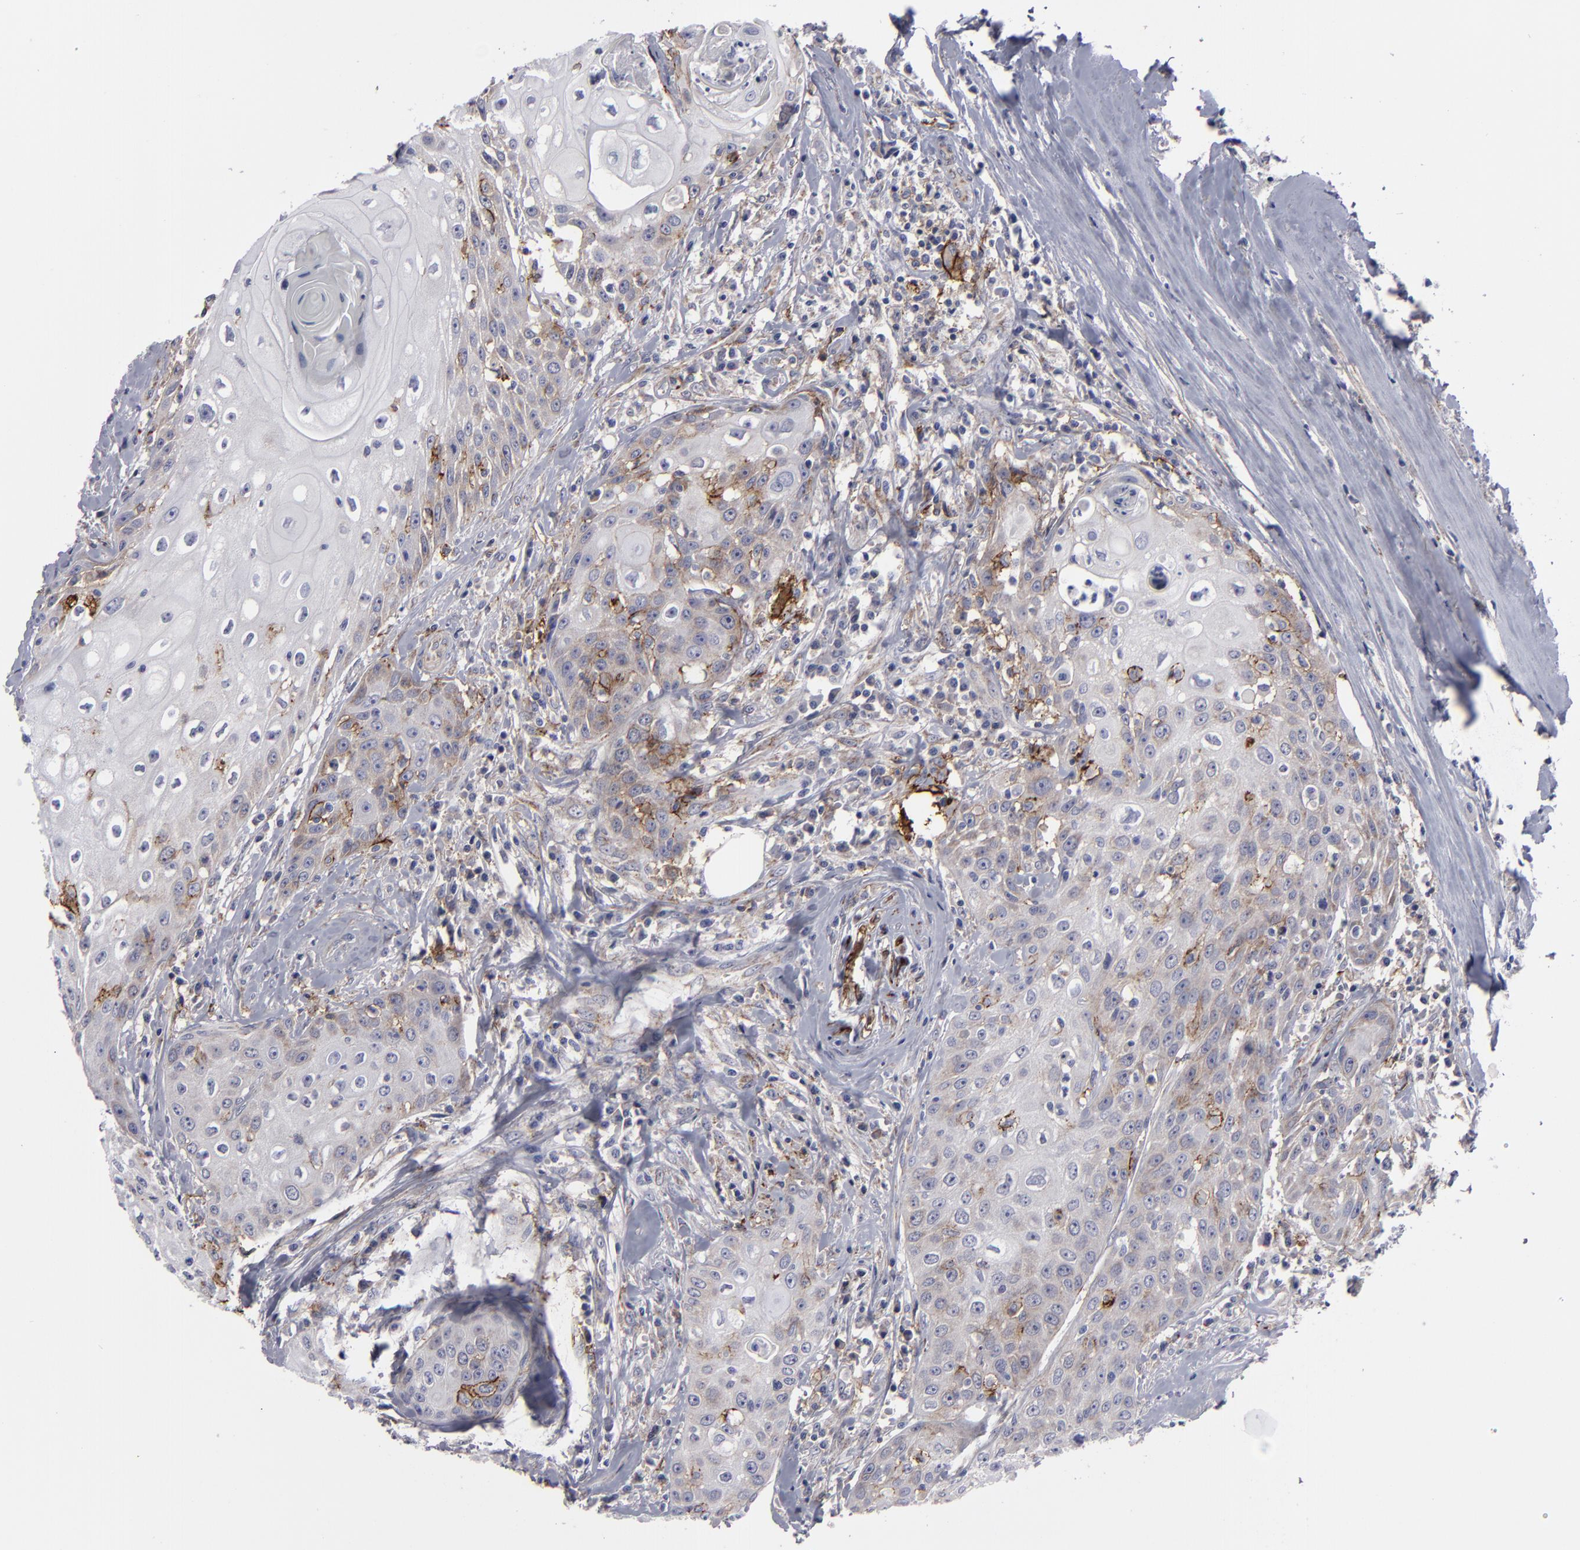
{"staining": {"intensity": "weak", "quantity": "<25%", "location": "cytoplasmic/membranous"}, "tissue": "head and neck cancer", "cell_type": "Tumor cells", "image_type": "cancer", "snomed": [{"axis": "morphology", "description": "Squamous cell carcinoma, NOS"}, {"axis": "topography", "description": "Oral tissue"}, {"axis": "topography", "description": "Head-Neck"}], "caption": "This histopathology image is of head and neck squamous cell carcinoma stained with IHC to label a protein in brown with the nuclei are counter-stained blue. There is no positivity in tumor cells. Brightfield microscopy of IHC stained with DAB (brown) and hematoxylin (blue), captured at high magnification.", "gene": "ALCAM", "patient": {"sex": "female", "age": 82}}